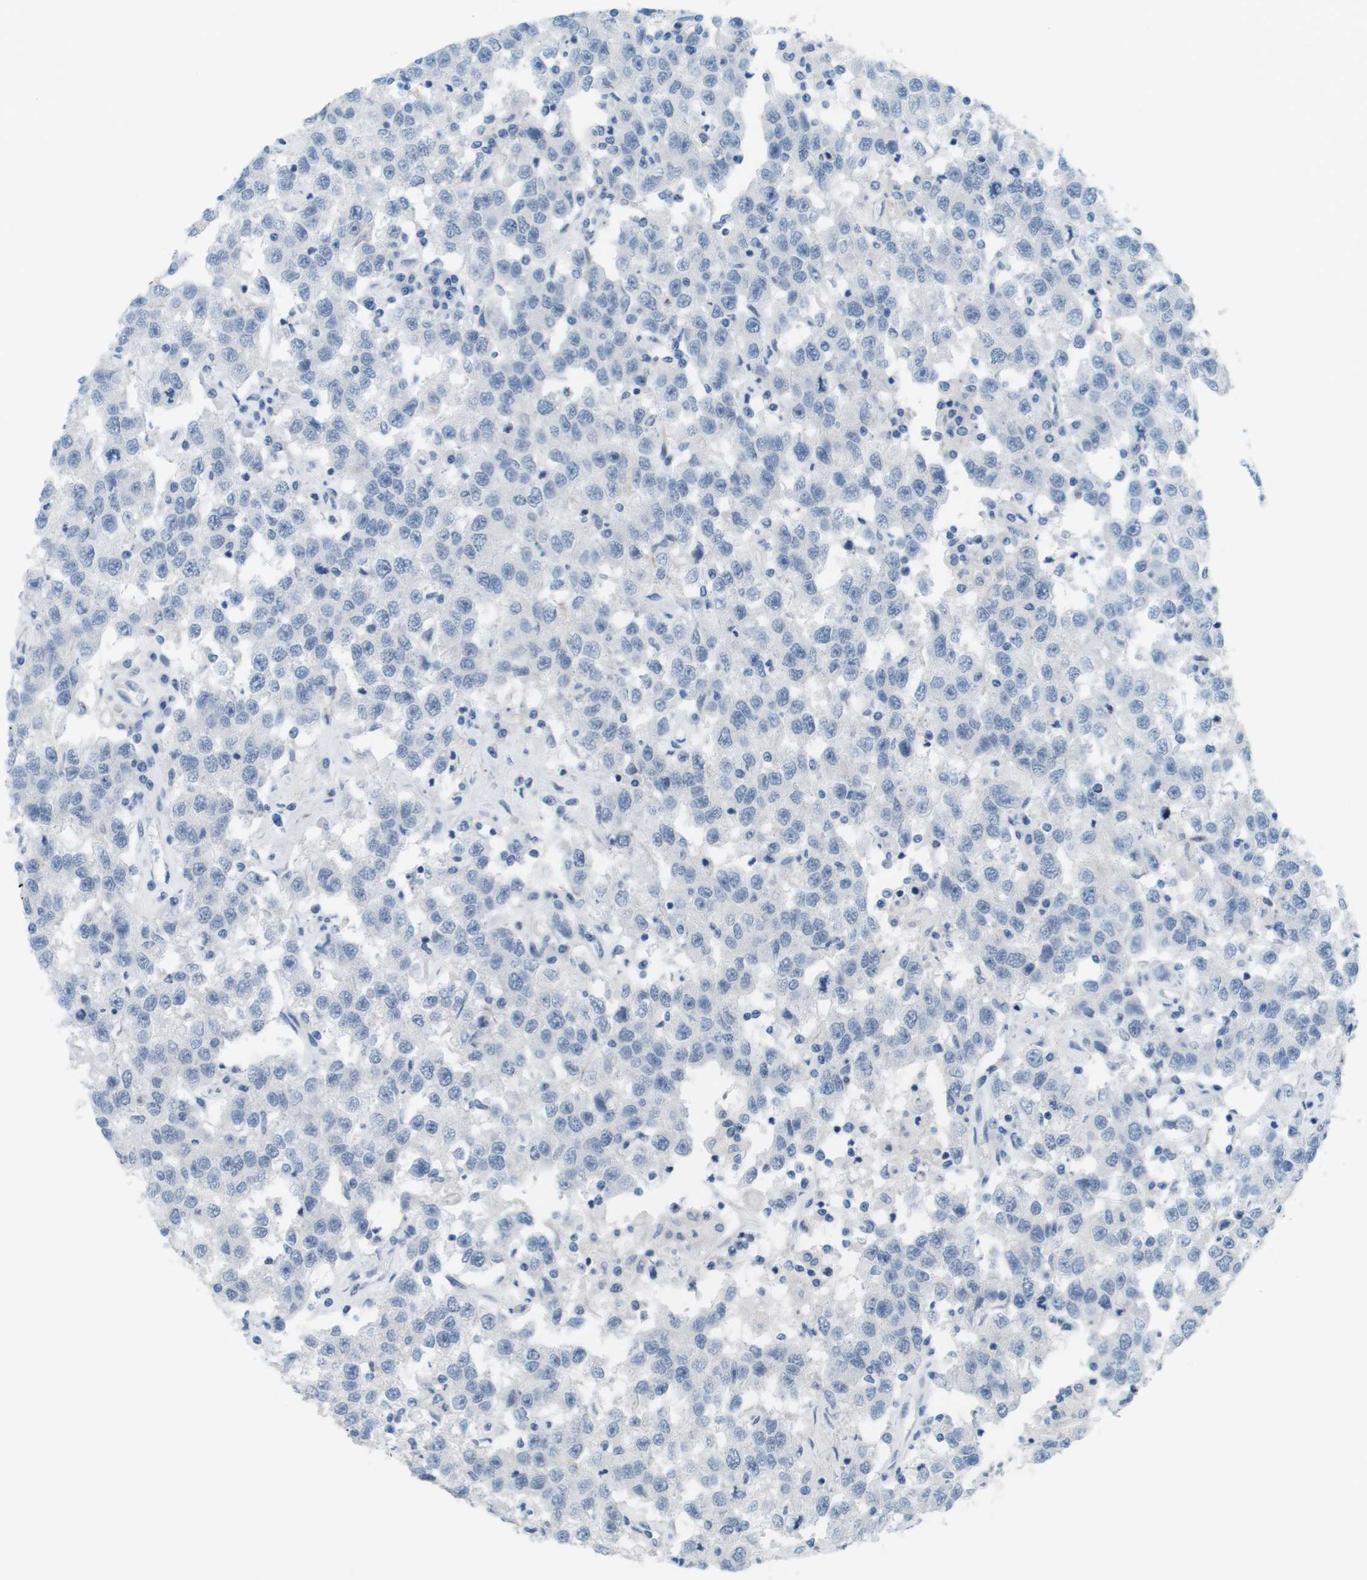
{"staining": {"intensity": "negative", "quantity": "none", "location": "none"}, "tissue": "testis cancer", "cell_type": "Tumor cells", "image_type": "cancer", "snomed": [{"axis": "morphology", "description": "Seminoma, NOS"}, {"axis": "topography", "description": "Testis"}], "caption": "A high-resolution photomicrograph shows immunohistochemistry (IHC) staining of testis cancer, which reveals no significant staining in tumor cells. The staining was performed using DAB to visualize the protein expression in brown, while the nuclei were stained in blue with hematoxylin (Magnification: 20x).", "gene": "MYH9", "patient": {"sex": "male", "age": 41}}